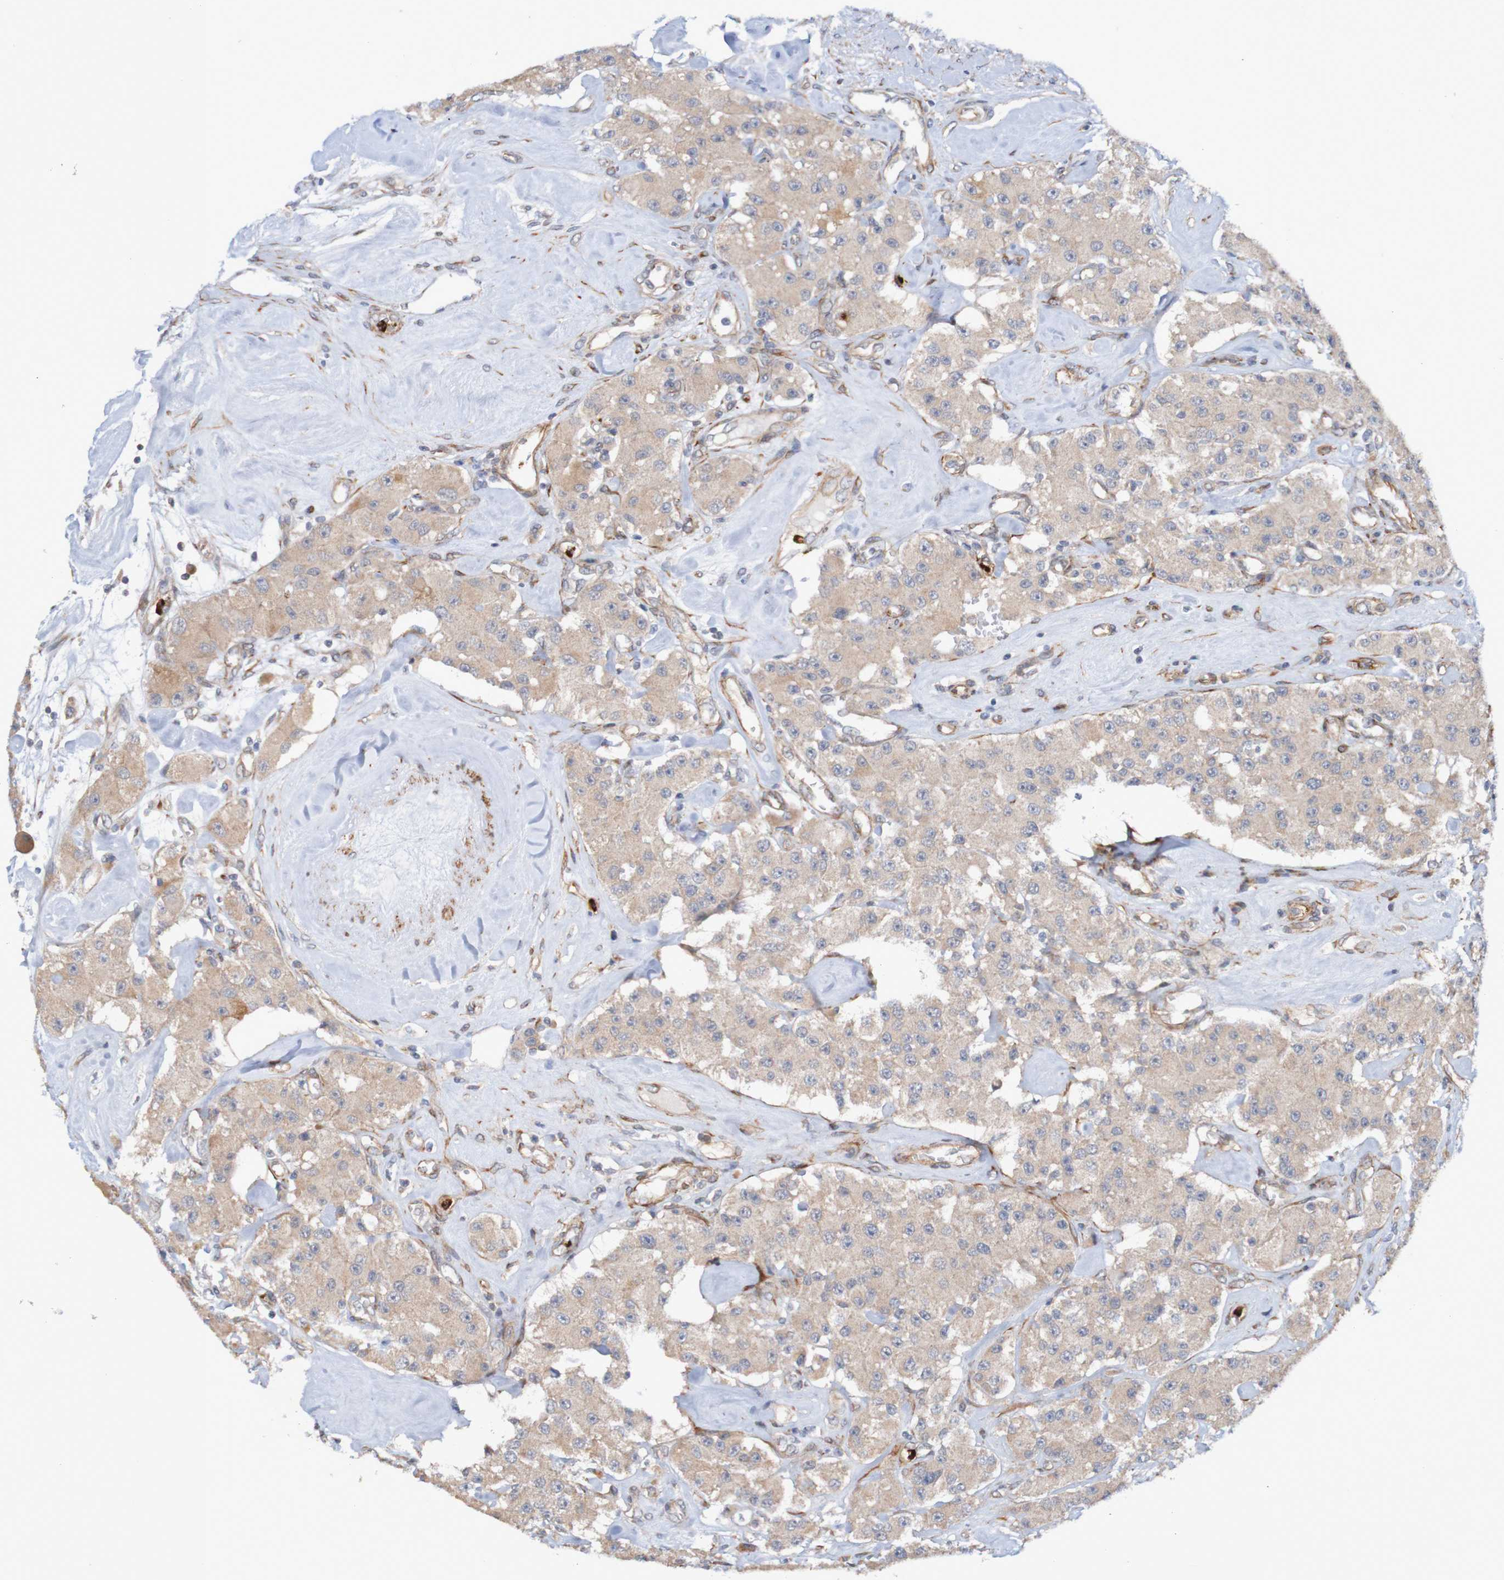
{"staining": {"intensity": "weak", "quantity": ">75%", "location": "cytoplasmic/membranous"}, "tissue": "carcinoid", "cell_type": "Tumor cells", "image_type": "cancer", "snomed": [{"axis": "morphology", "description": "Carcinoid, malignant, NOS"}, {"axis": "topography", "description": "Pancreas"}], "caption": "Protein positivity by IHC reveals weak cytoplasmic/membranous positivity in about >75% of tumor cells in carcinoid.", "gene": "ST8SIA6", "patient": {"sex": "male", "age": 41}}